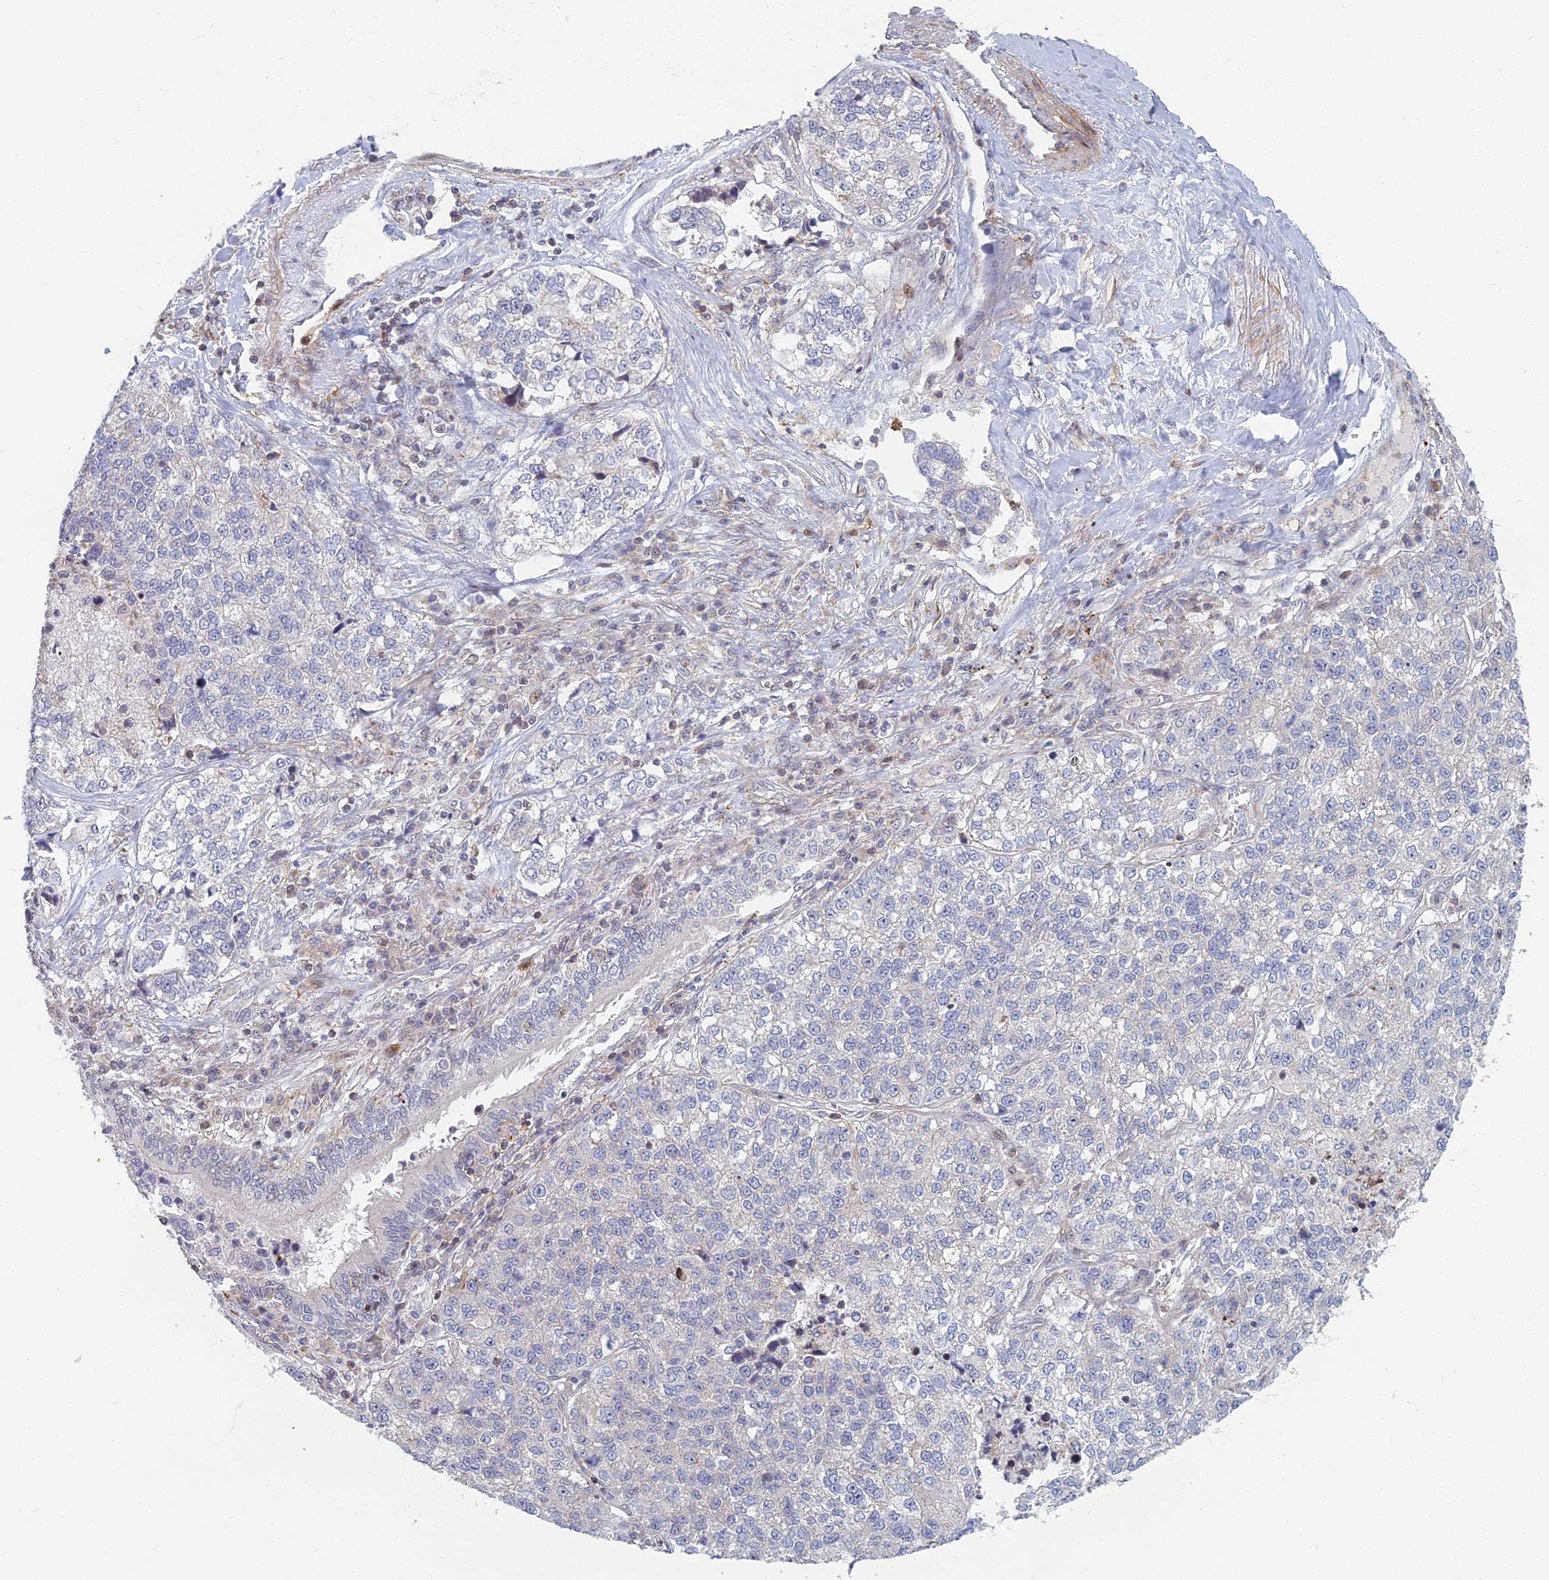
{"staining": {"intensity": "negative", "quantity": "none", "location": "none"}, "tissue": "lung cancer", "cell_type": "Tumor cells", "image_type": "cancer", "snomed": [{"axis": "morphology", "description": "Adenocarcinoma, NOS"}, {"axis": "topography", "description": "Lung"}], "caption": "Adenocarcinoma (lung) was stained to show a protein in brown. There is no significant positivity in tumor cells.", "gene": "C15orf40", "patient": {"sex": "male", "age": 49}}